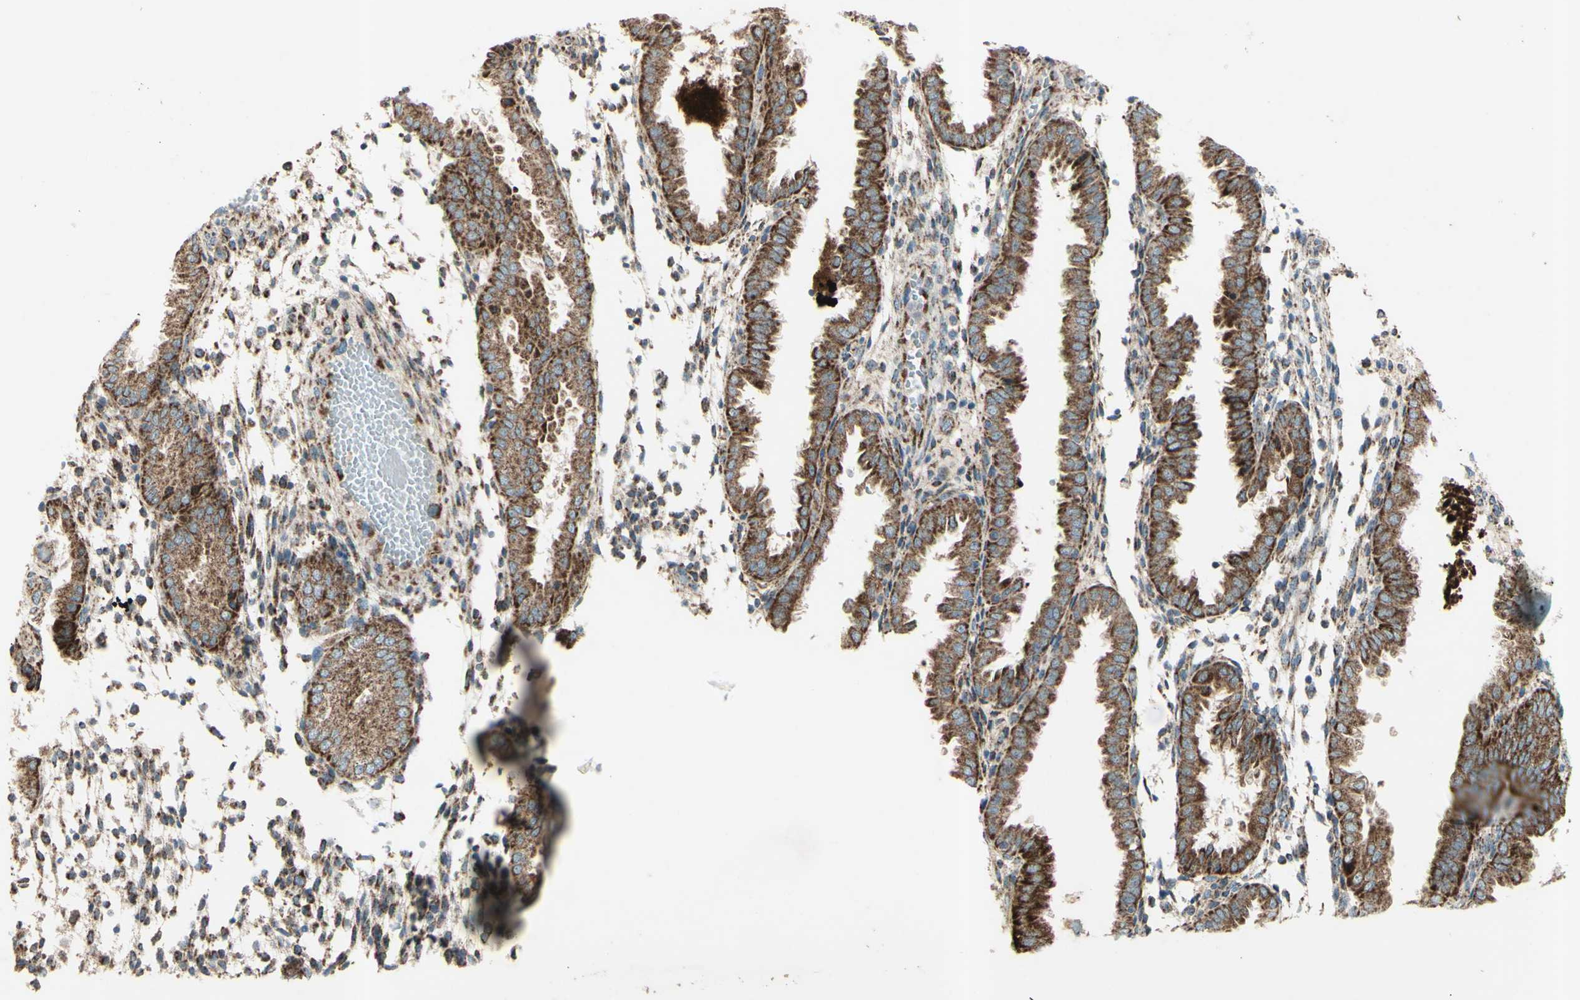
{"staining": {"intensity": "strong", "quantity": ">75%", "location": "cytoplasmic/membranous"}, "tissue": "endometrium", "cell_type": "Cells in endometrial stroma", "image_type": "normal", "snomed": [{"axis": "morphology", "description": "Normal tissue, NOS"}, {"axis": "topography", "description": "Endometrium"}], "caption": "Protein expression by immunohistochemistry demonstrates strong cytoplasmic/membranous positivity in approximately >75% of cells in endometrial stroma in unremarkable endometrium. (DAB IHC, brown staining for protein, blue staining for nuclei).", "gene": "RHOT1", "patient": {"sex": "female", "age": 33}}